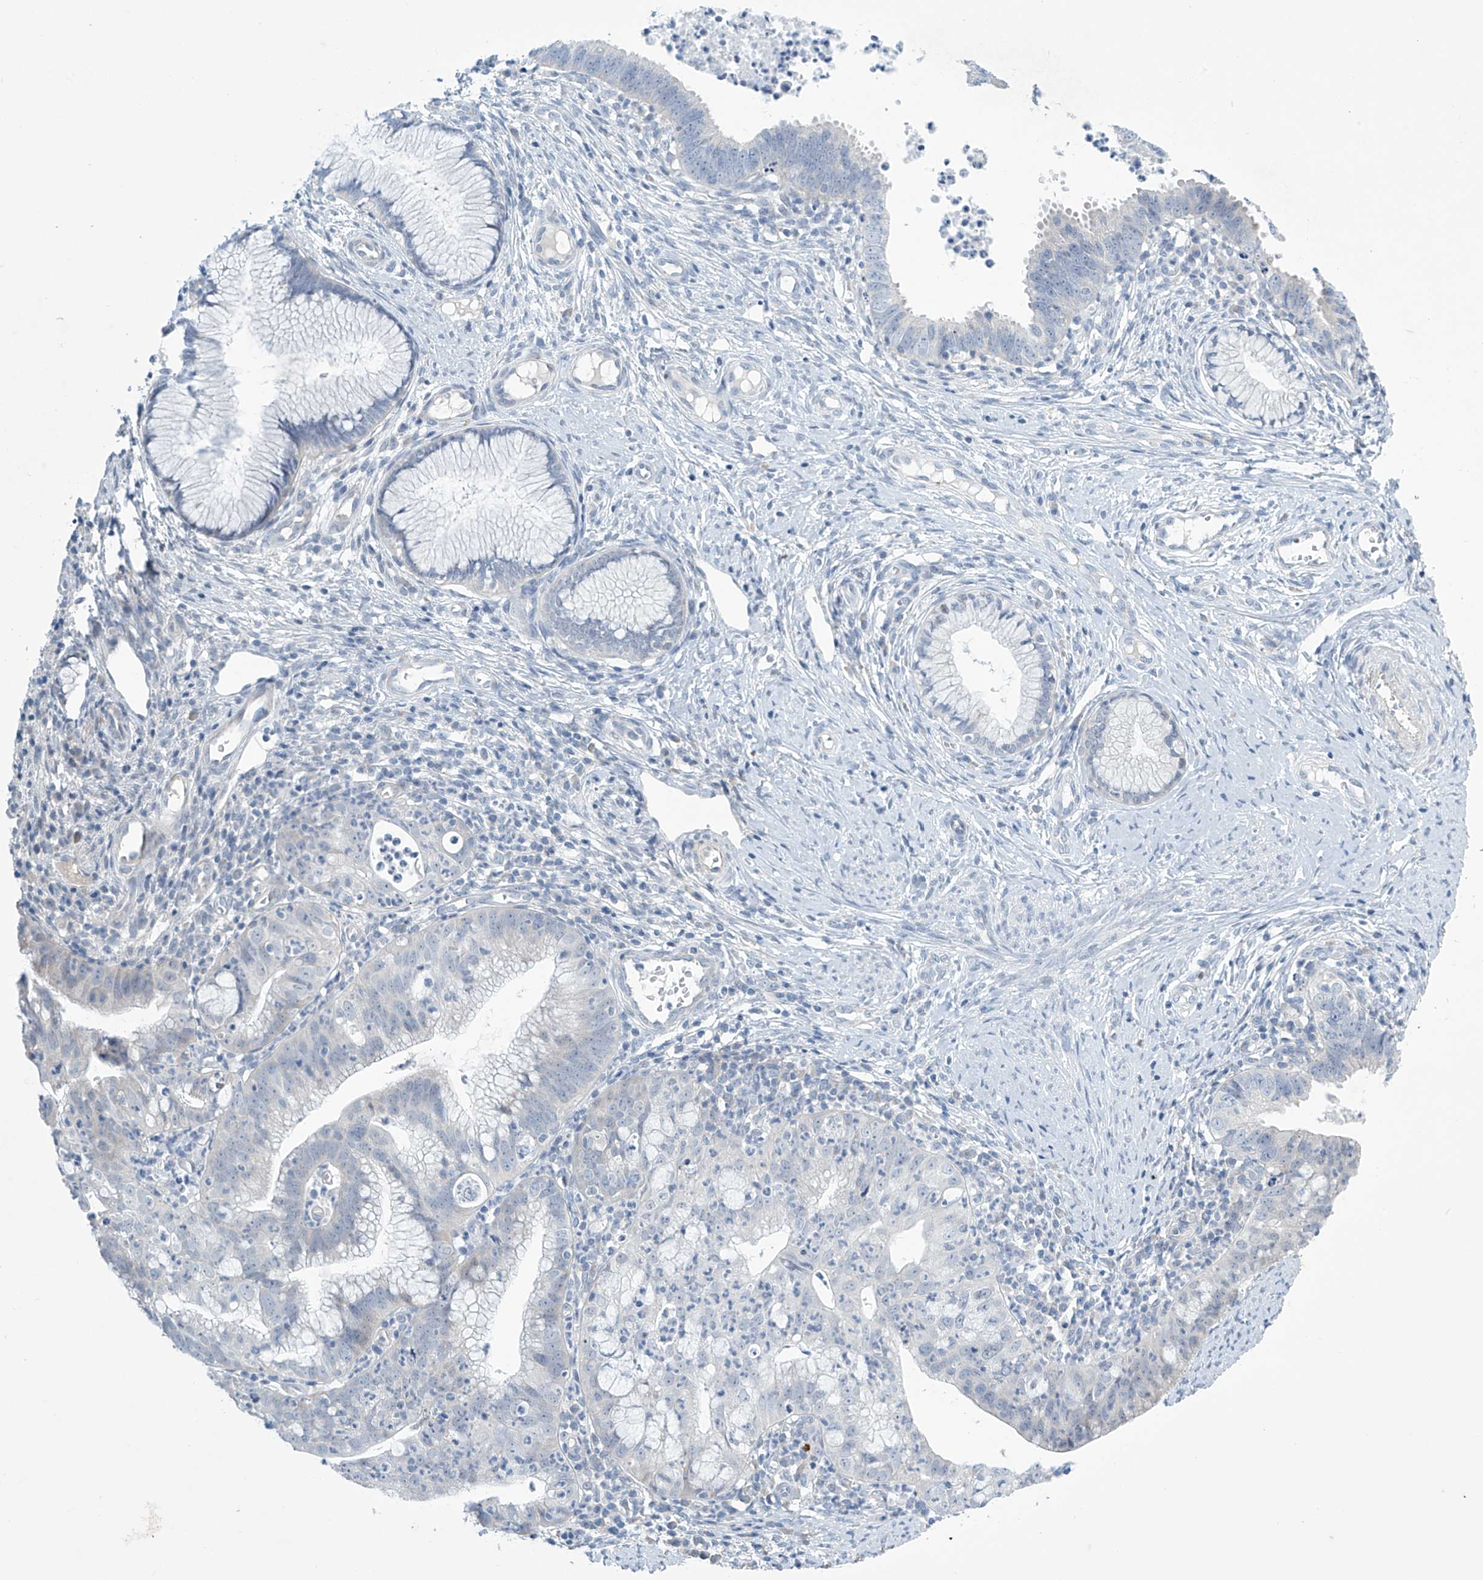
{"staining": {"intensity": "negative", "quantity": "none", "location": "none"}, "tissue": "cervical cancer", "cell_type": "Tumor cells", "image_type": "cancer", "snomed": [{"axis": "morphology", "description": "Adenocarcinoma, NOS"}, {"axis": "topography", "description": "Cervix"}], "caption": "Tumor cells show no significant protein expression in cervical cancer (adenocarcinoma).", "gene": "SLC35A5", "patient": {"sex": "female", "age": 36}}